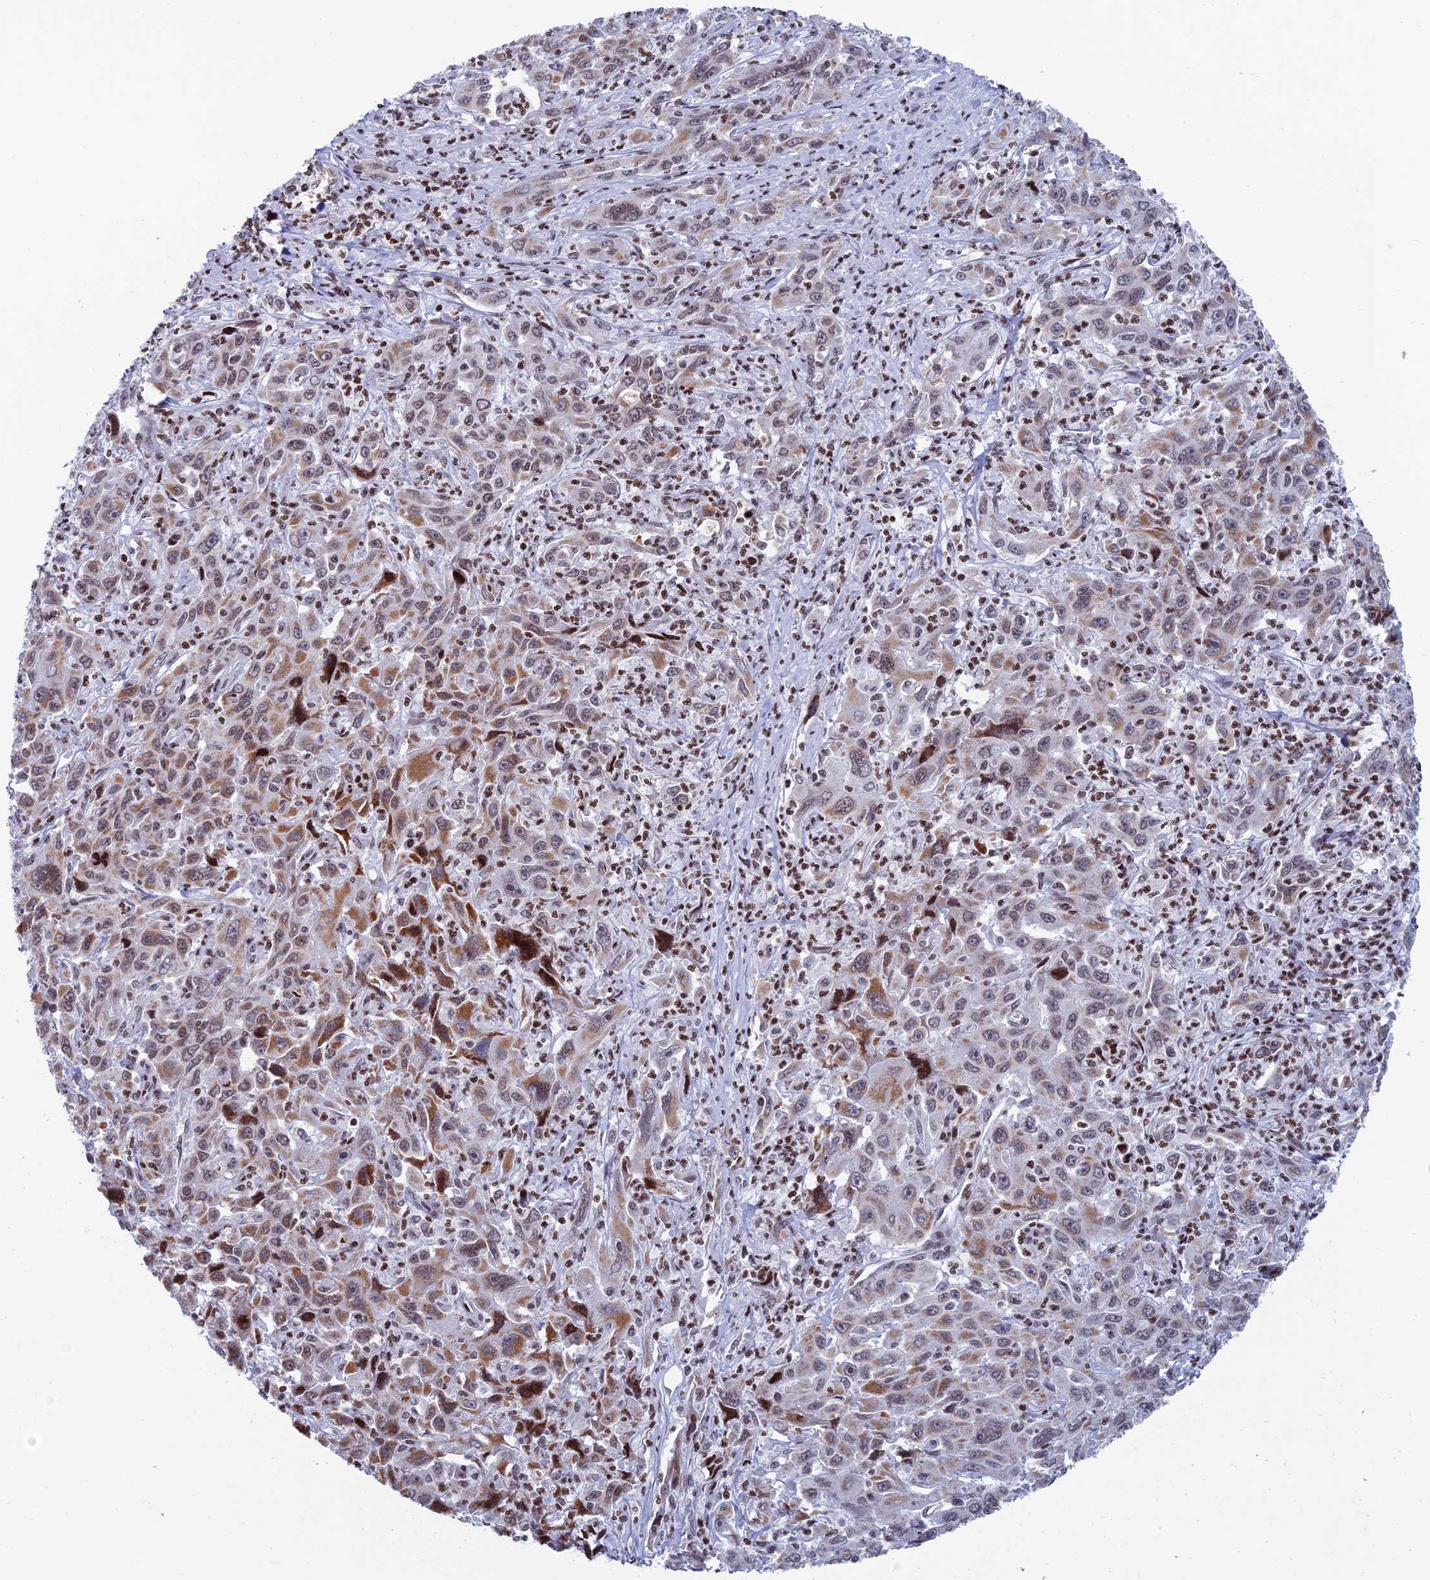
{"staining": {"intensity": "moderate", "quantity": "25%-75%", "location": "cytoplasmic/membranous,nuclear"}, "tissue": "liver cancer", "cell_type": "Tumor cells", "image_type": "cancer", "snomed": [{"axis": "morphology", "description": "Carcinoma, Hepatocellular, NOS"}, {"axis": "topography", "description": "Liver"}], "caption": "Moderate cytoplasmic/membranous and nuclear expression for a protein is present in about 25%-75% of tumor cells of liver cancer (hepatocellular carcinoma) using IHC.", "gene": "AFF3", "patient": {"sex": "male", "age": 63}}